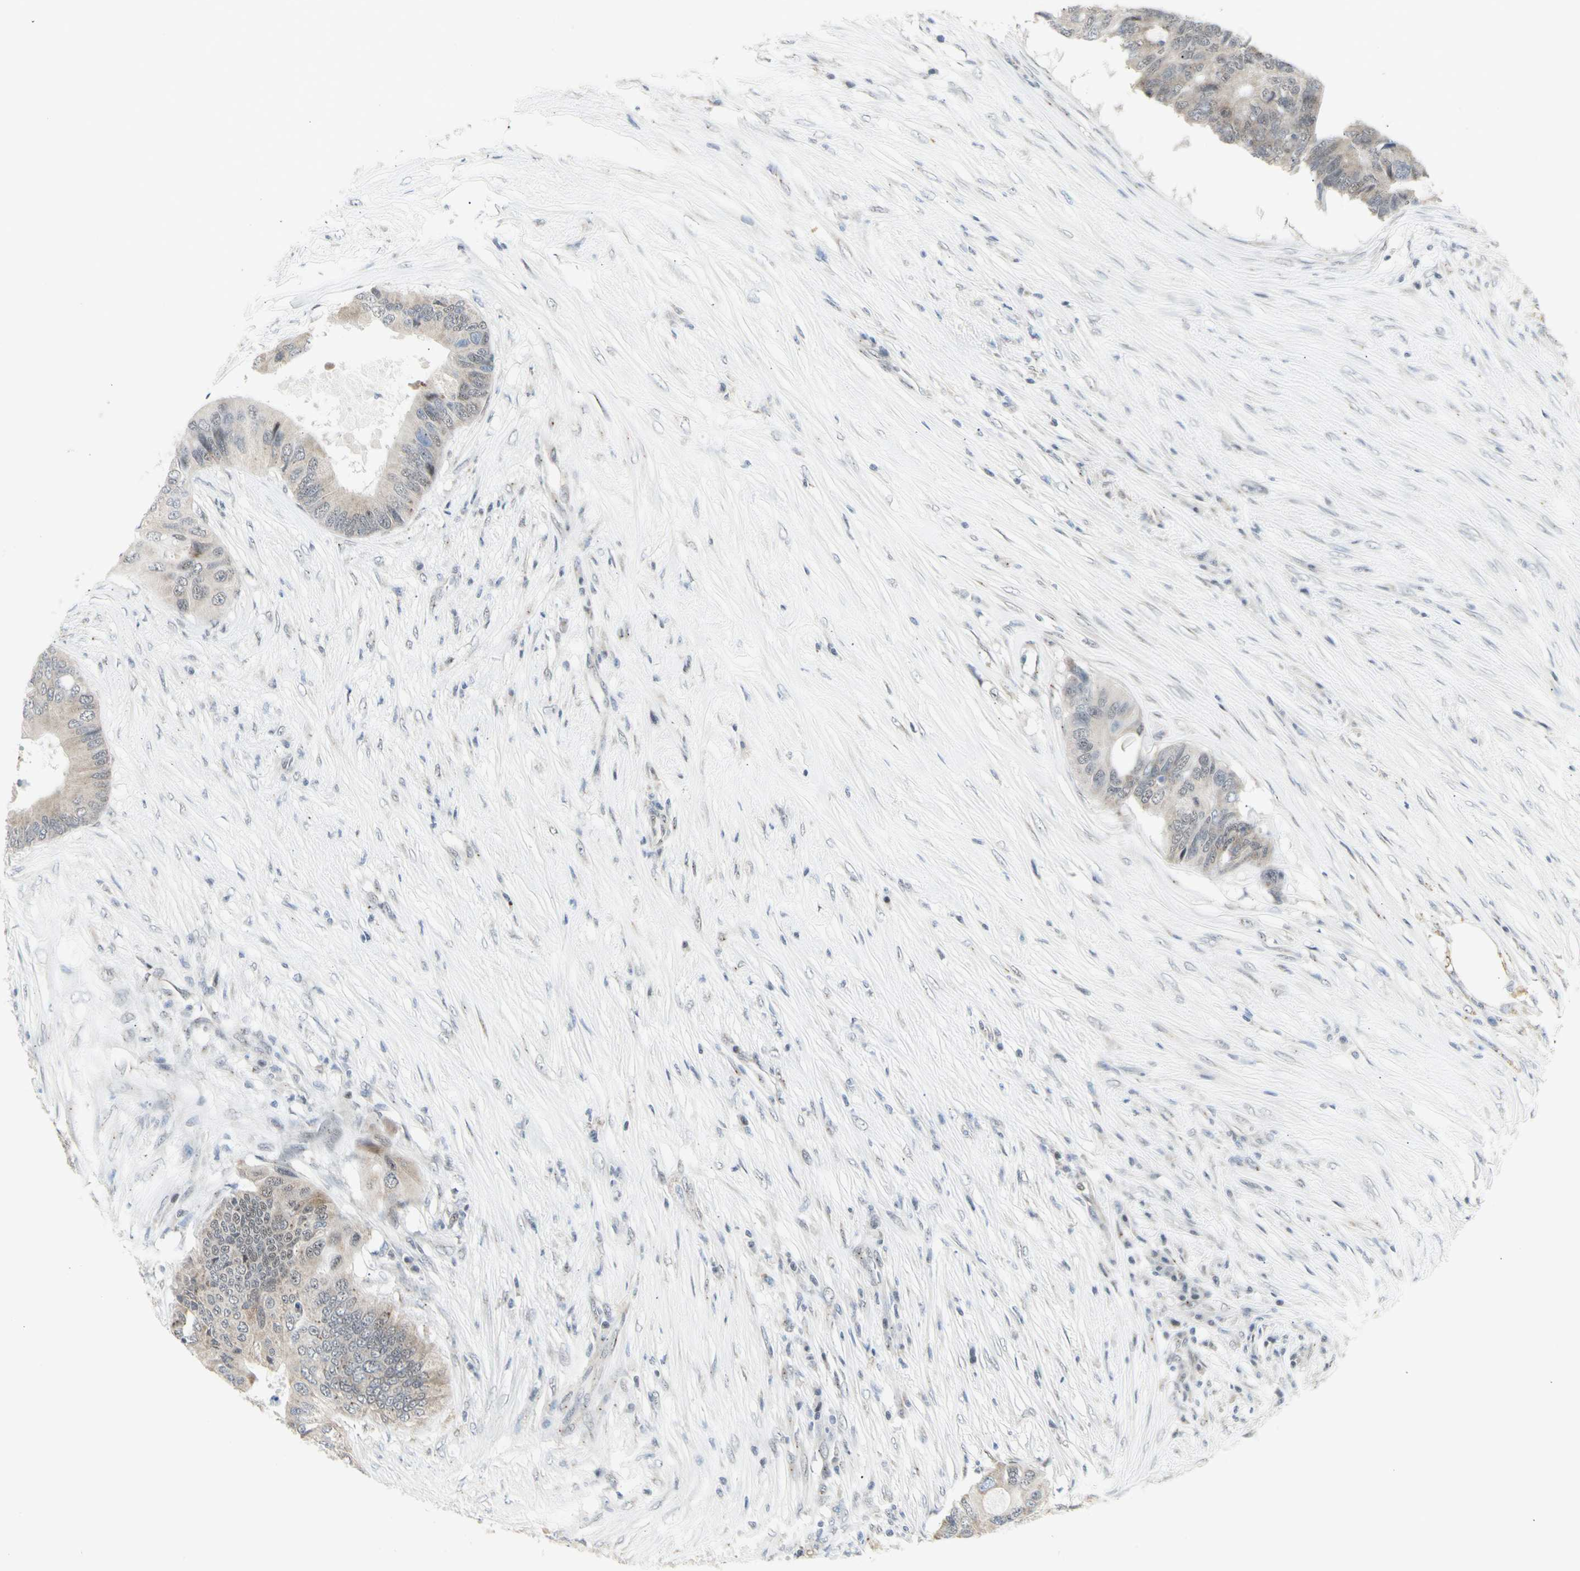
{"staining": {"intensity": "weak", "quantity": ">75%", "location": "cytoplasmic/membranous"}, "tissue": "colorectal cancer", "cell_type": "Tumor cells", "image_type": "cancer", "snomed": [{"axis": "morphology", "description": "Adenocarcinoma, NOS"}, {"axis": "topography", "description": "Colon"}], "caption": "Colorectal adenocarcinoma stained with DAB (3,3'-diaminobenzidine) immunohistochemistry (IHC) demonstrates low levels of weak cytoplasmic/membranous positivity in about >75% of tumor cells. The protein of interest is stained brown, and the nuclei are stained in blue (DAB IHC with brightfield microscopy, high magnification).", "gene": "DHRS7B", "patient": {"sex": "male", "age": 71}}